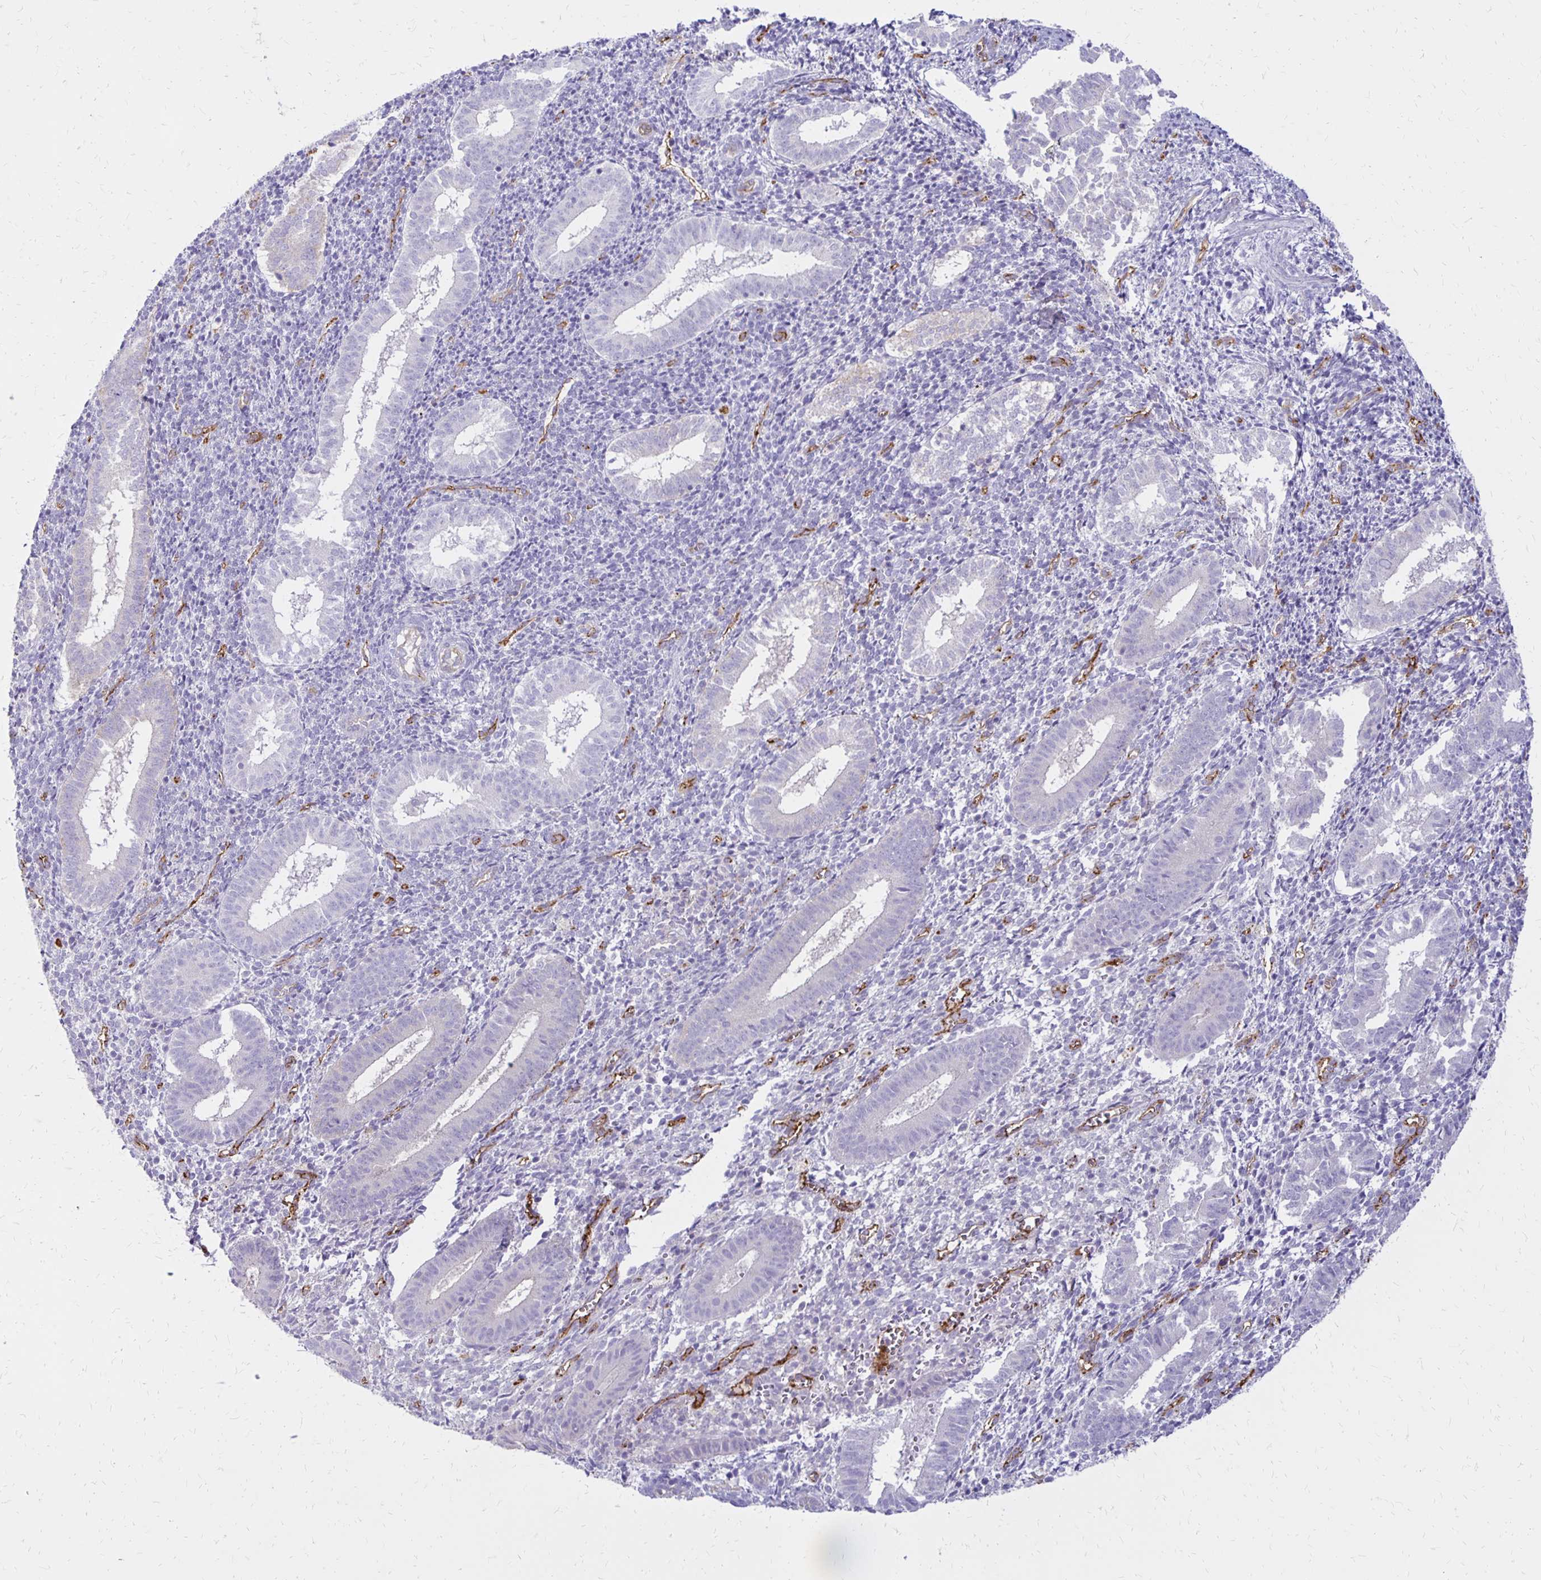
{"staining": {"intensity": "negative", "quantity": "none", "location": "none"}, "tissue": "endometrium", "cell_type": "Cells in endometrial stroma", "image_type": "normal", "snomed": [{"axis": "morphology", "description": "Normal tissue, NOS"}, {"axis": "topography", "description": "Endometrium"}], "caption": "Unremarkable endometrium was stained to show a protein in brown. There is no significant staining in cells in endometrial stroma. The staining was performed using DAB (3,3'-diaminobenzidine) to visualize the protein expression in brown, while the nuclei were stained in blue with hematoxylin (Magnification: 20x).", "gene": "TTYH1", "patient": {"sex": "female", "age": 25}}